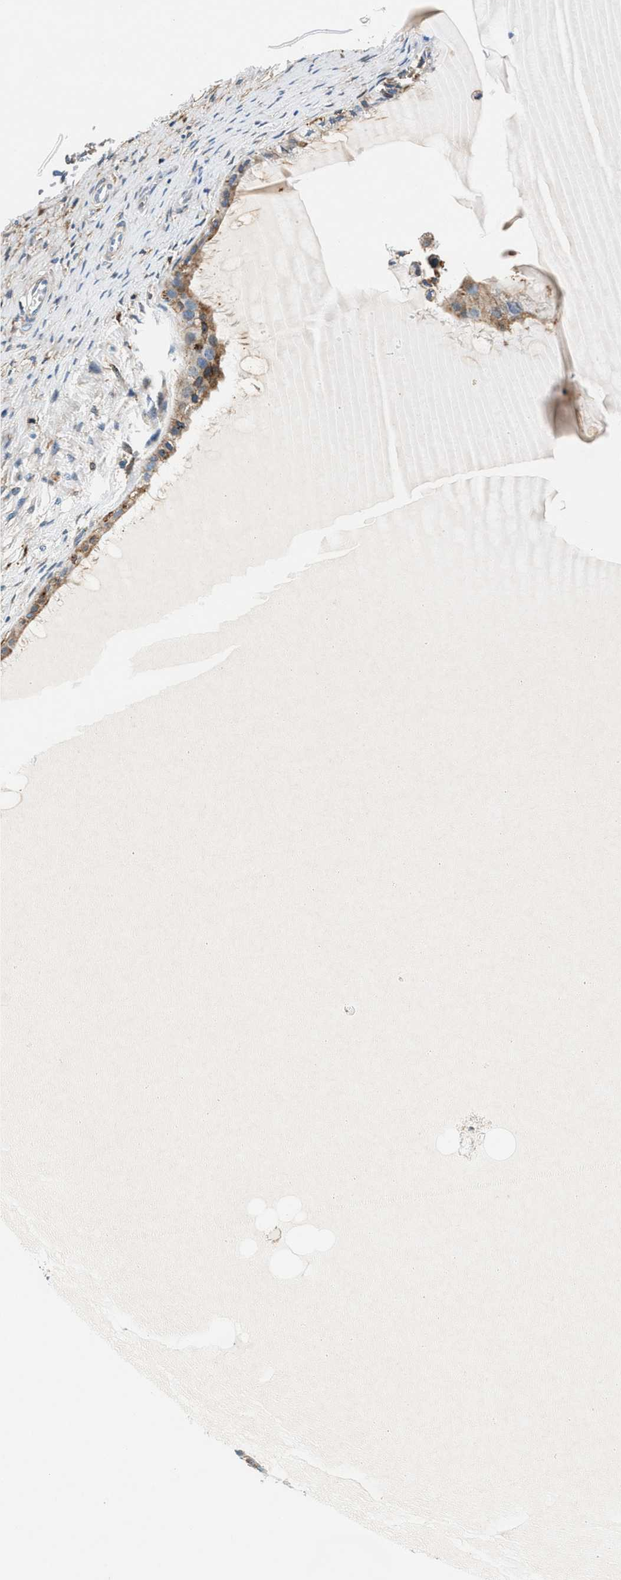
{"staining": {"intensity": "weak", "quantity": "25%-75%", "location": "cytoplasmic/membranous"}, "tissue": "cervix", "cell_type": "Glandular cells", "image_type": "normal", "snomed": [{"axis": "morphology", "description": "Normal tissue, NOS"}, {"axis": "topography", "description": "Cervix"}], "caption": "Immunohistochemistry (IHC) image of normal cervix stained for a protein (brown), which demonstrates low levels of weak cytoplasmic/membranous positivity in about 25%-75% of glandular cells.", "gene": "SLFN11", "patient": {"sex": "female", "age": 55}}